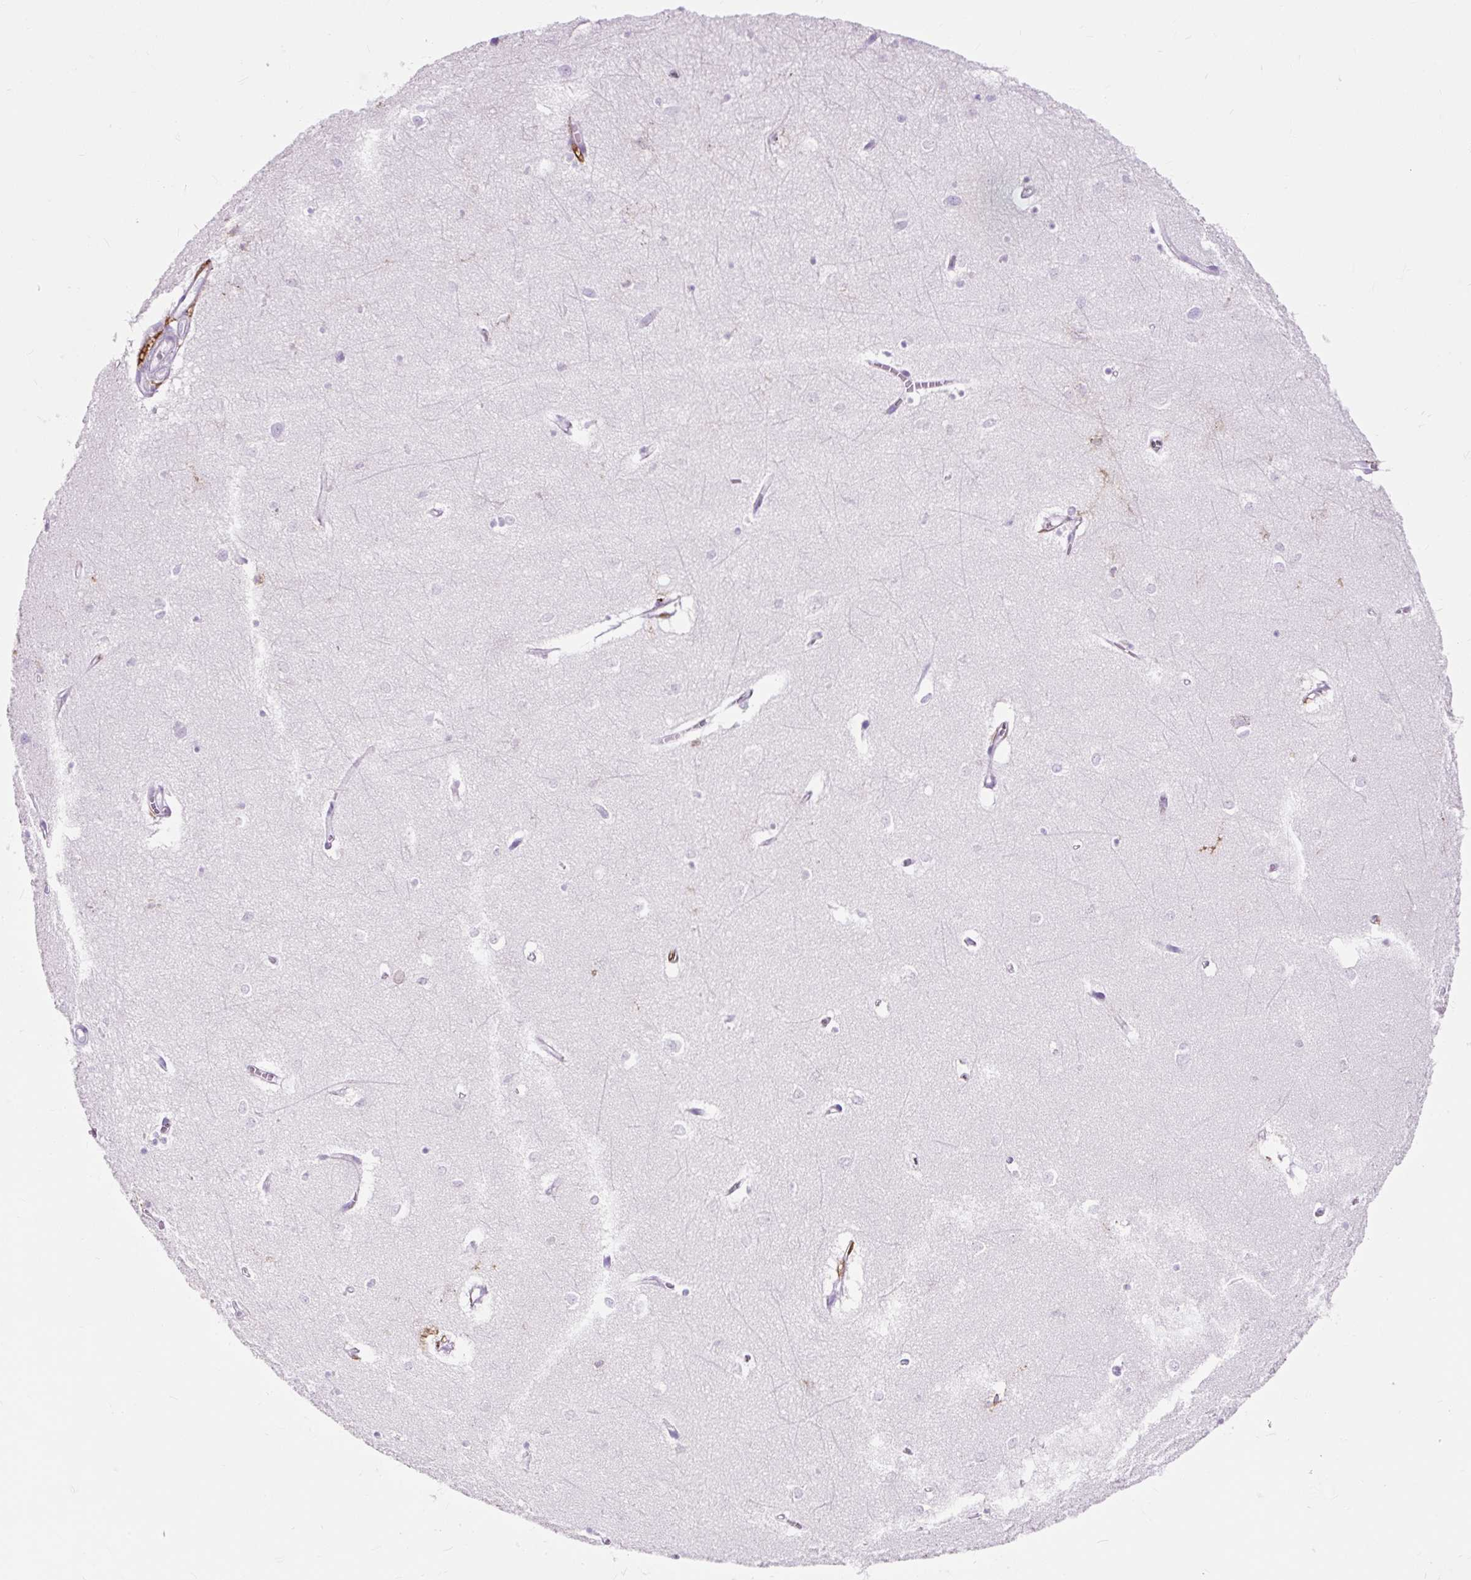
{"staining": {"intensity": "negative", "quantity": "none", "location": "none"}, "tissue": "hippocampus", "cell_type": "Glial cells", "image_type": "normal", "snomed": [{"axis": "morphology", "description": "Normal tissue, NOS"}, {"axis": "topography", "description": "Hippocampus"}], "caption": "This histopathology image is of normal hippocampus stained with immunohistochemistry to label a protein in brown with the nuclei are counter-stained blue. There is no staining in glial cells. (Stains: DAB (3,3'-diaminobenzidine) immunohistochemistry with hematoxylin counter stain, Microscopy: brightfield microscopy at high magnification).", "gene": "HLA", "patient": {"sex": "female", "age": 64}}